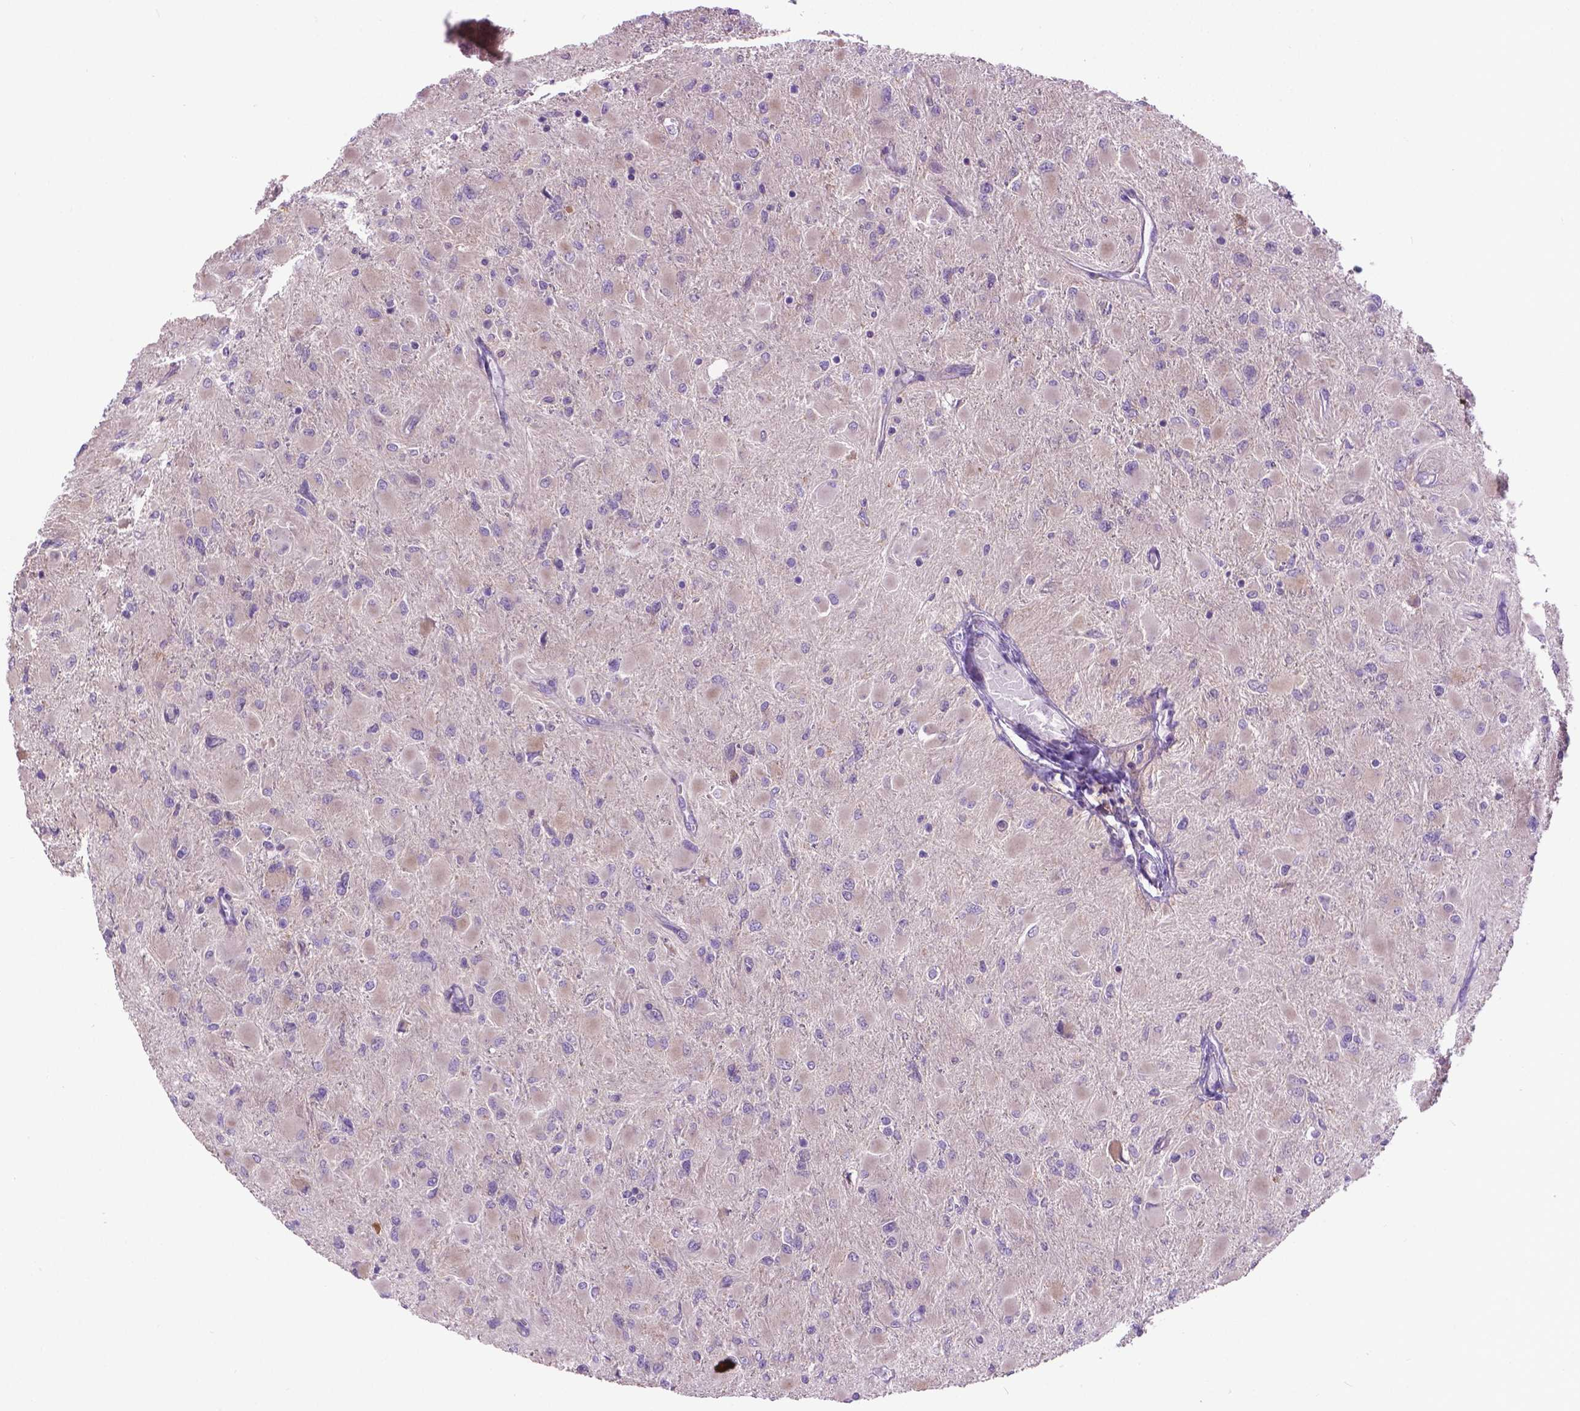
{"staining": {"intensity": "negative", "quantity": "none", "location": "none"}, "tissue": "glioma", "cell_type": "Tumor cells", "image_type": "cancer", "snomed": [{"axis": "morphology", "description": "Glioma, malignant, High grade"}, {"axis": "topography", "description": "Cerebral cortex"}], "caption": "DAB immunohistochemical staining of human glioma demonstrates no significant expression in tumor cells.", "gene": "CDH7", "patient": {"sex": "female", "age": 36}}